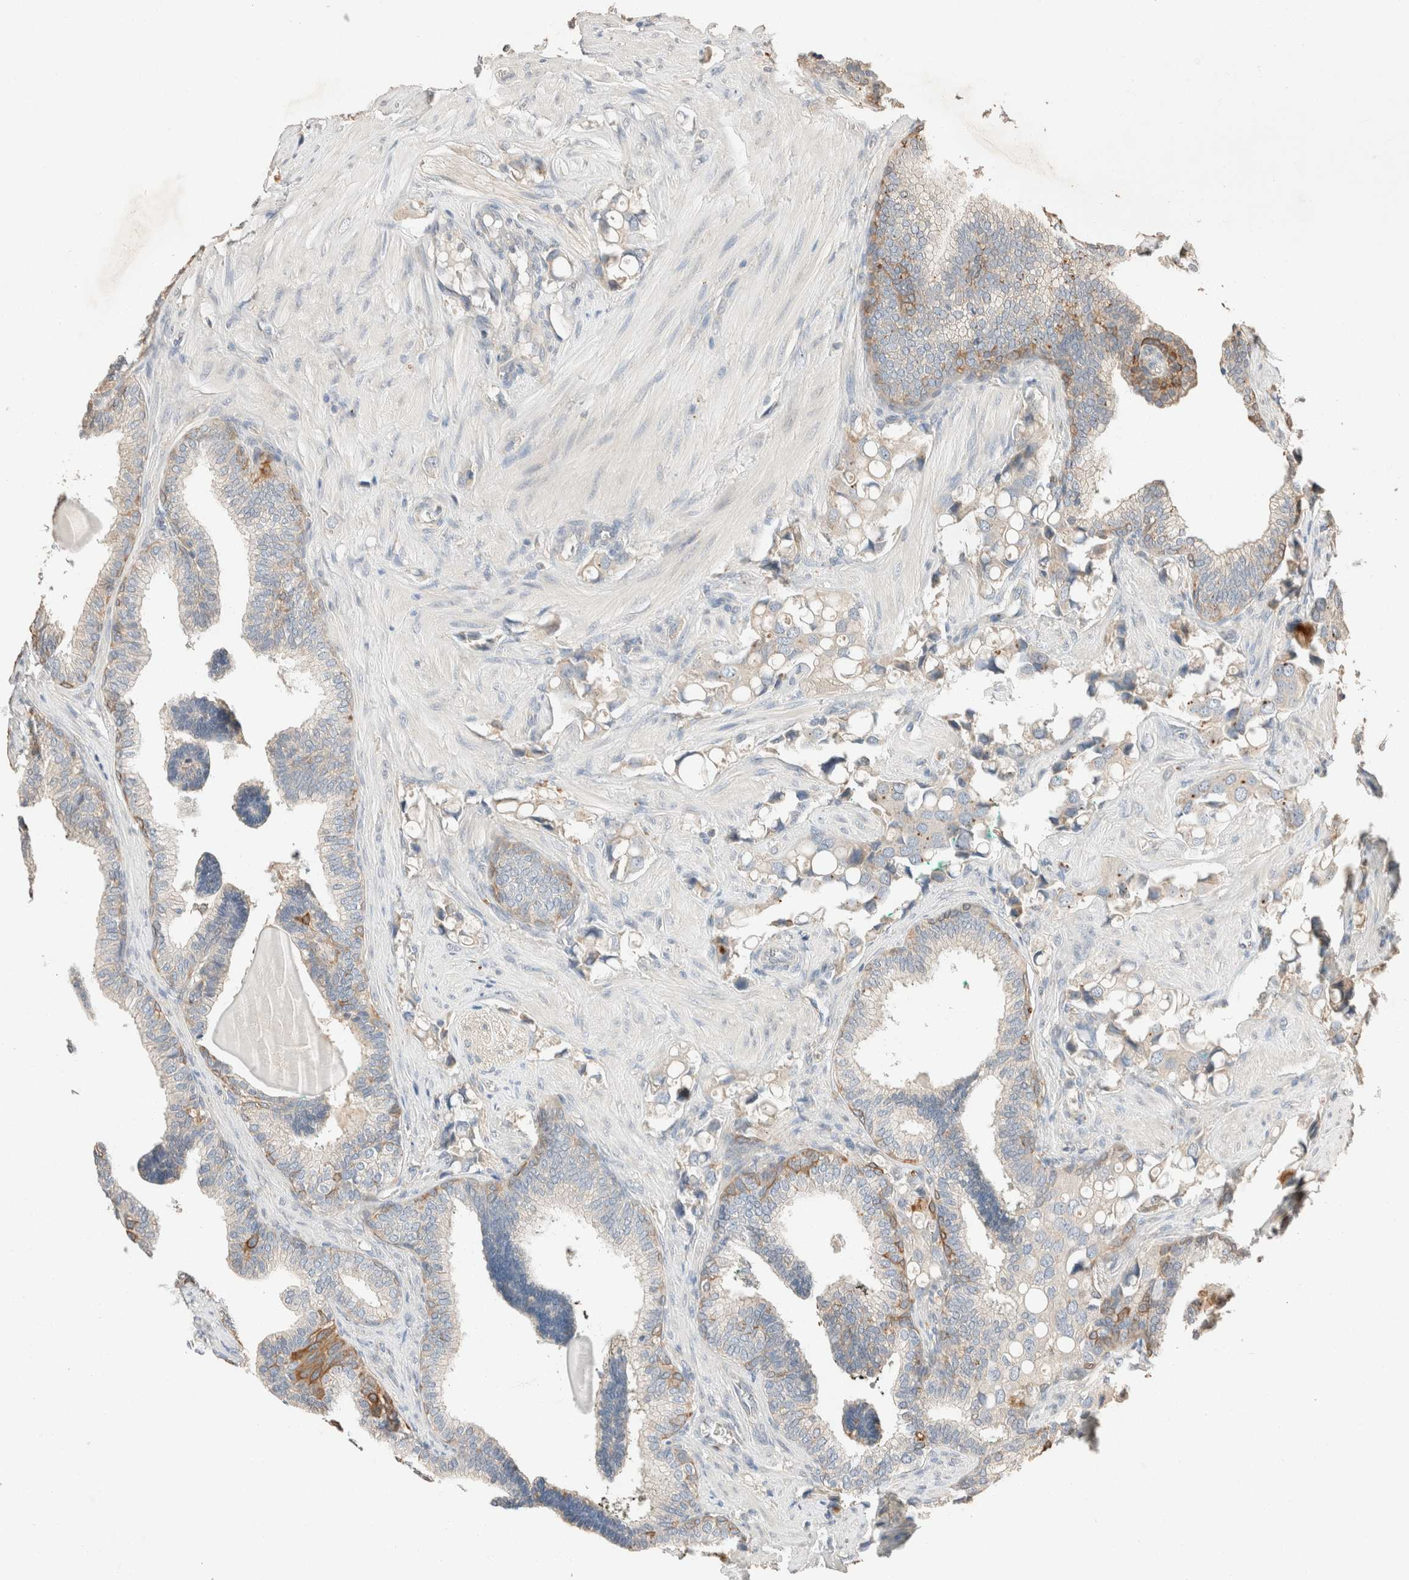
{"staining": {"intensity": "negative", "quantity": "none", "location": "none"}, "tissue": "prostate cancer", "cell_type": "Tumor cells", "image_type": "cancer", "snomed": [{"axis": "morphology", "description": "Adenocarcinoma, High grade"}, {"axis": "topography", "description": "Prostate"}], "caption": "There is no significant staining in tumor cells of prostate cancer (high-grade adenocarcinoma).", "gene": "TUBD1", "patient": {"sex": "male", "age": 52}}